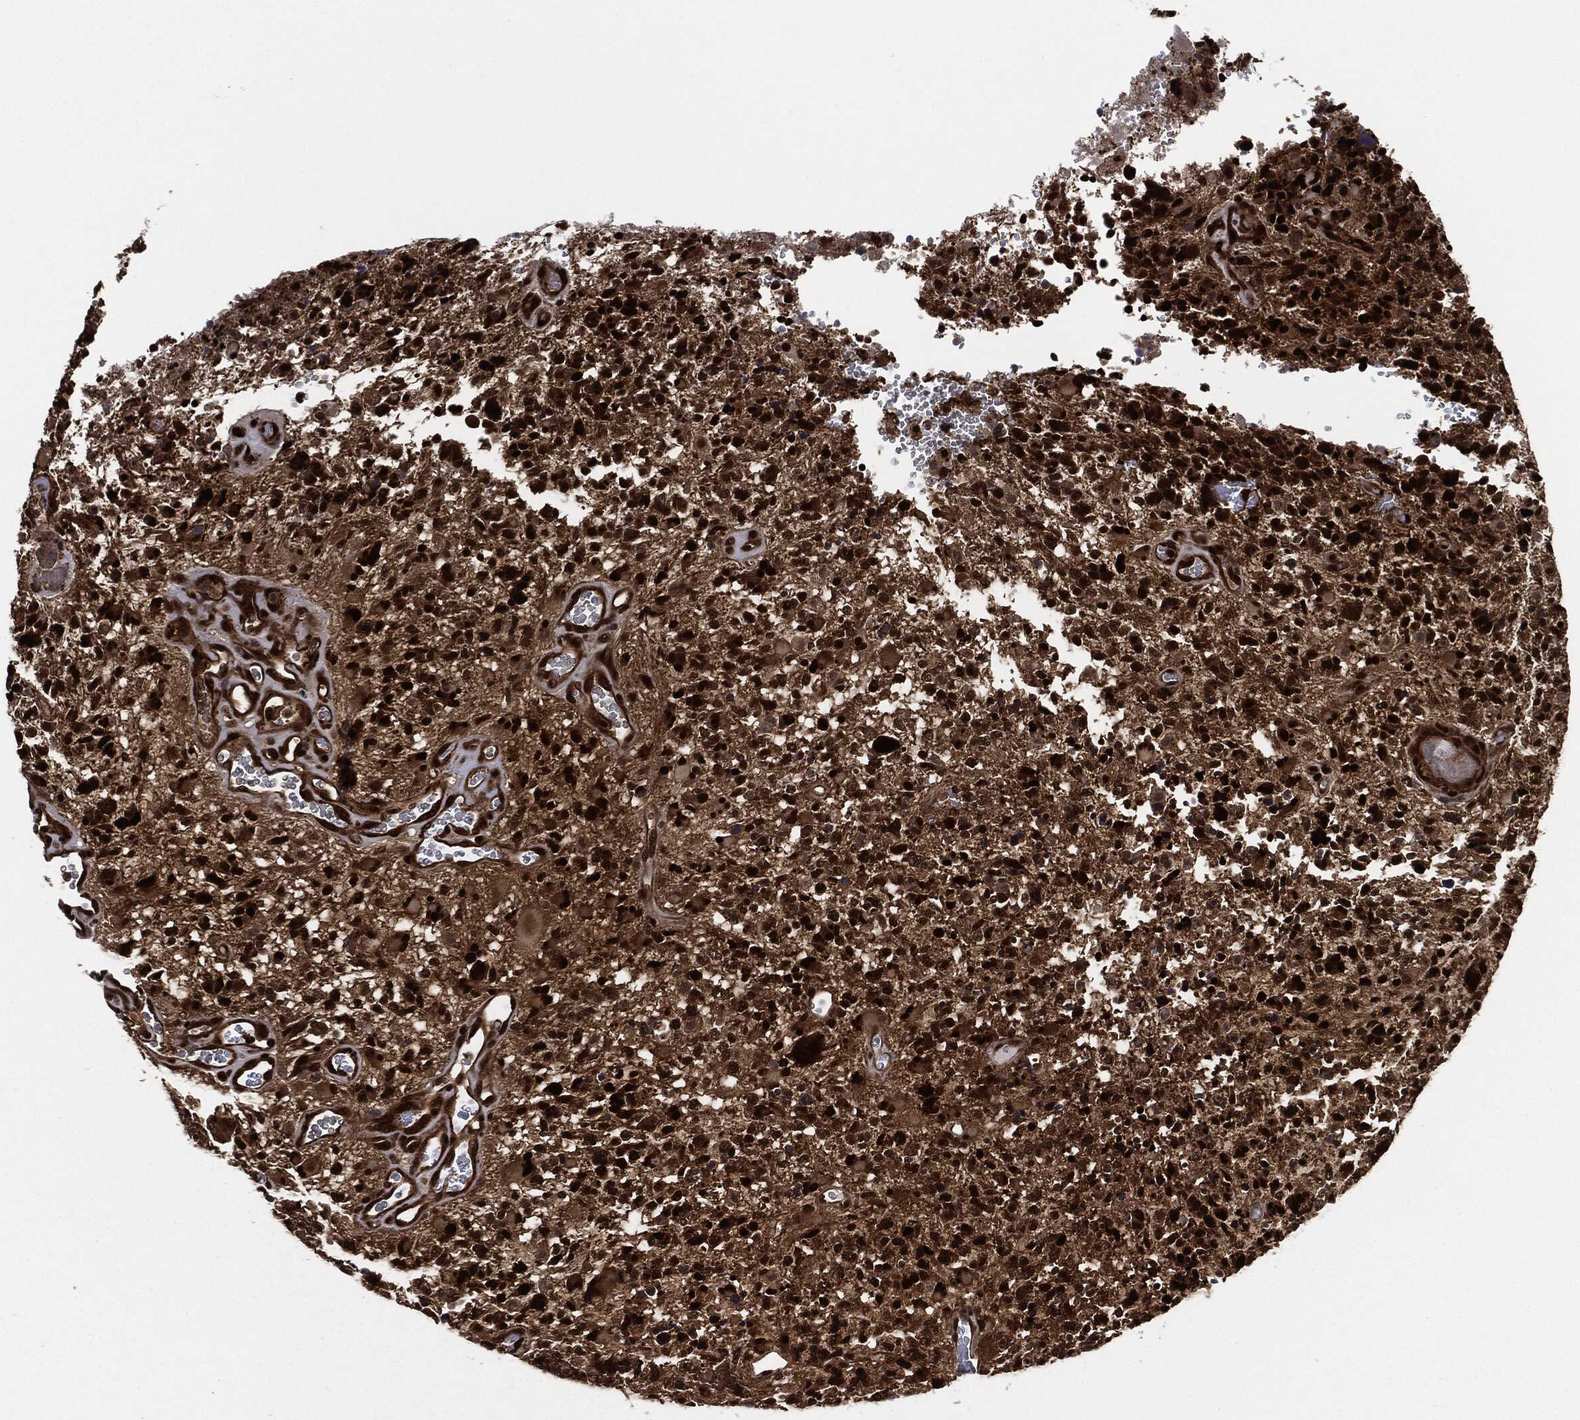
{"staining": {"intensity": "strong", "quantity": ">75%", "location": "nuclear"}, "tissue": "glioma", "cell_type": "Tumor cells", "image_type": "cancer", "snomed": [{"axis": "morphology", "description": "Glioma, malignant, High grade"}, {"axis": "topography", "description": "Brain"}], "caption": "Glioma tissue reveals strong nuclear staining in about >75% of tumor cells", "gene": "DCTN1", "patient": {"sex": "female", "age": 71}}